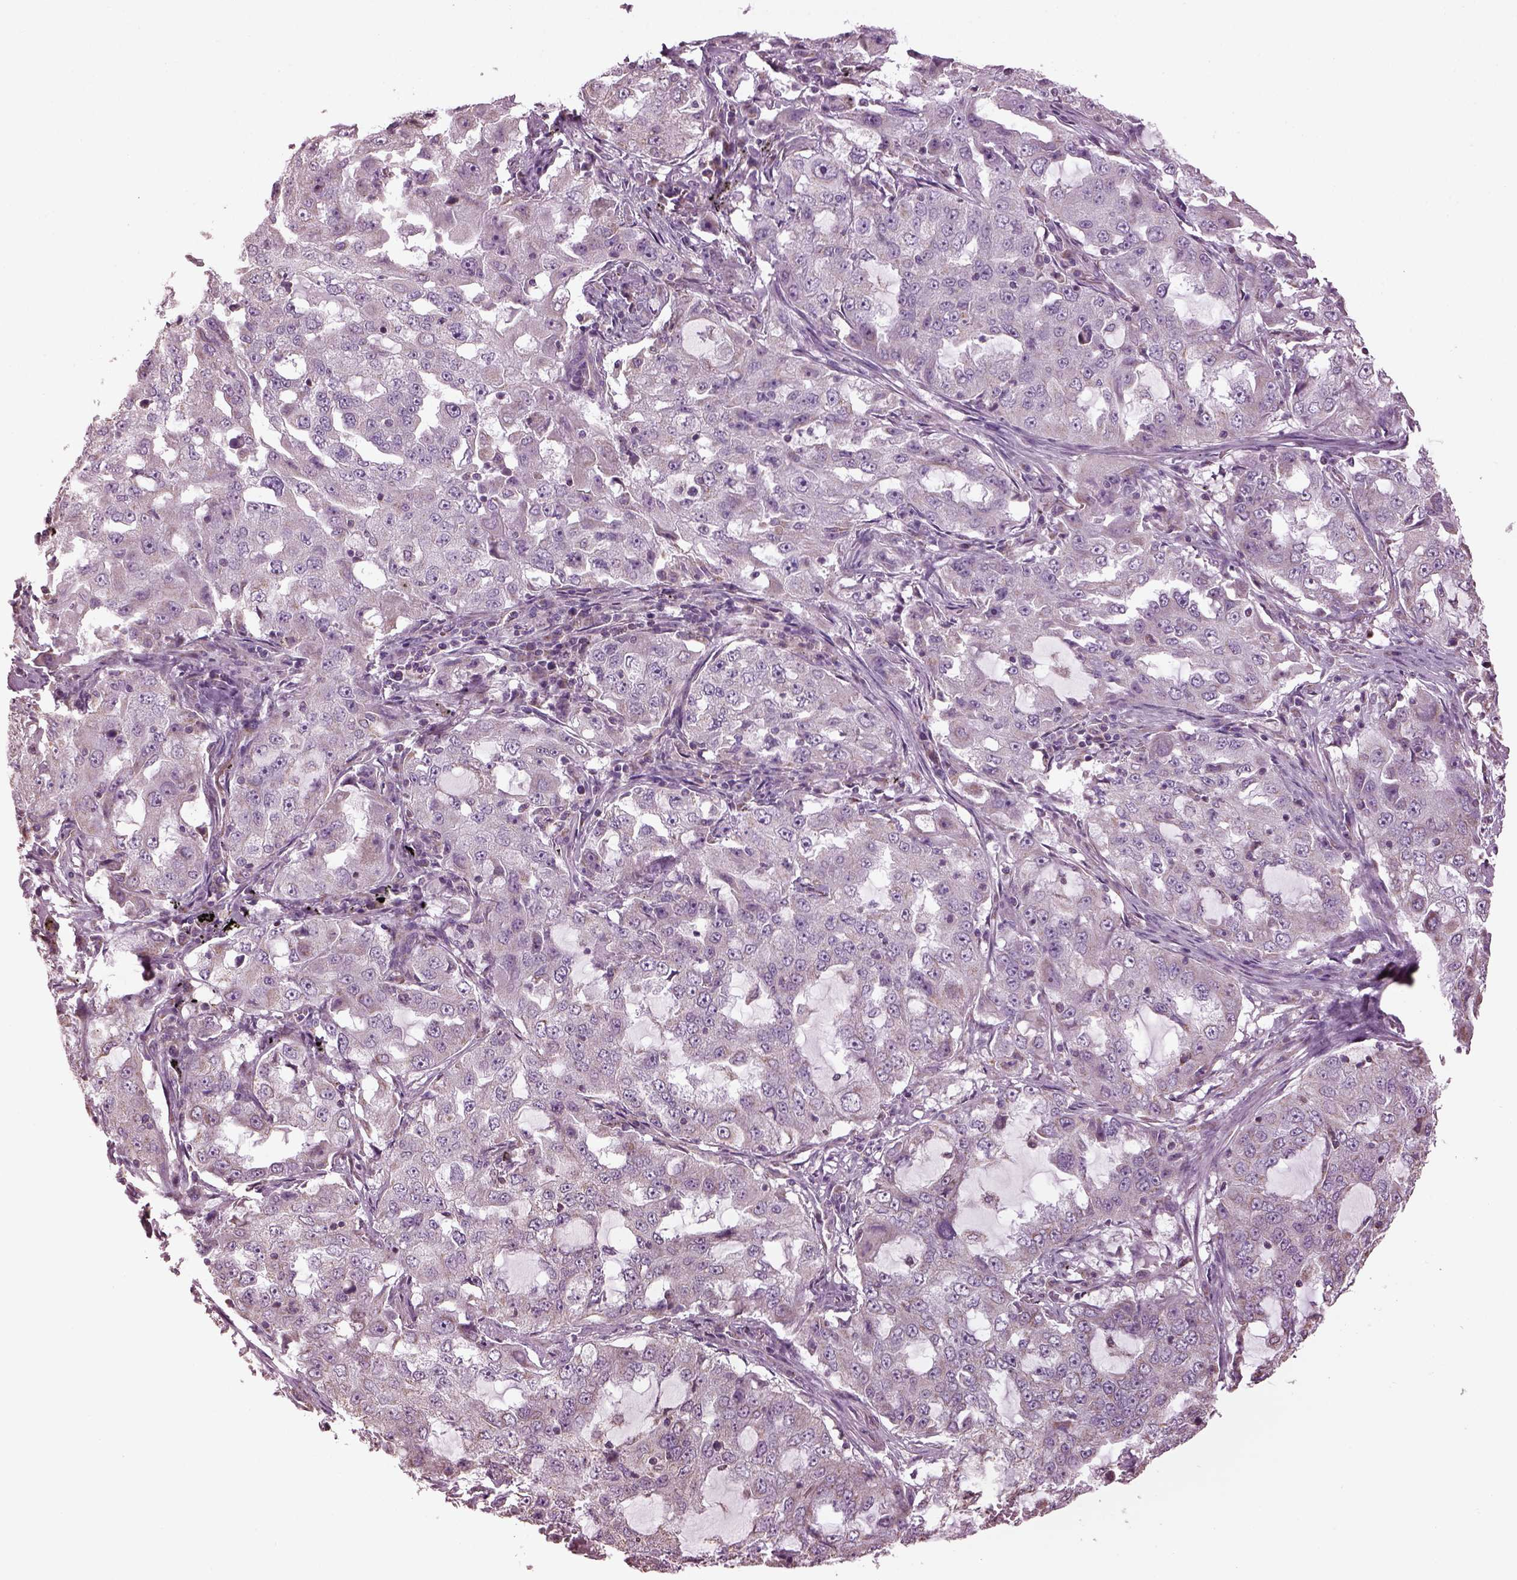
{"staining": {"intensity": "negative", "quantity": "none", "location": "none"}, "tissue": "lung cancer", "cell_type": "Tumor cells", "image_type": "cancer", "snomed": [{"axis": "morphology", "description": "Adenocarcinoma, NOS"}, {"axis": "topography", "description": "Lung"}], "caption": "Lung cancer (adenocarcinoma) was stained to show a protein in brown. There is no significant positivity in tumor cells. (Immunohistochemistry, brightfield microscopy, high magnification).", "gene": "SPATA7", "patient": {"sex": "female", "age": 61}}